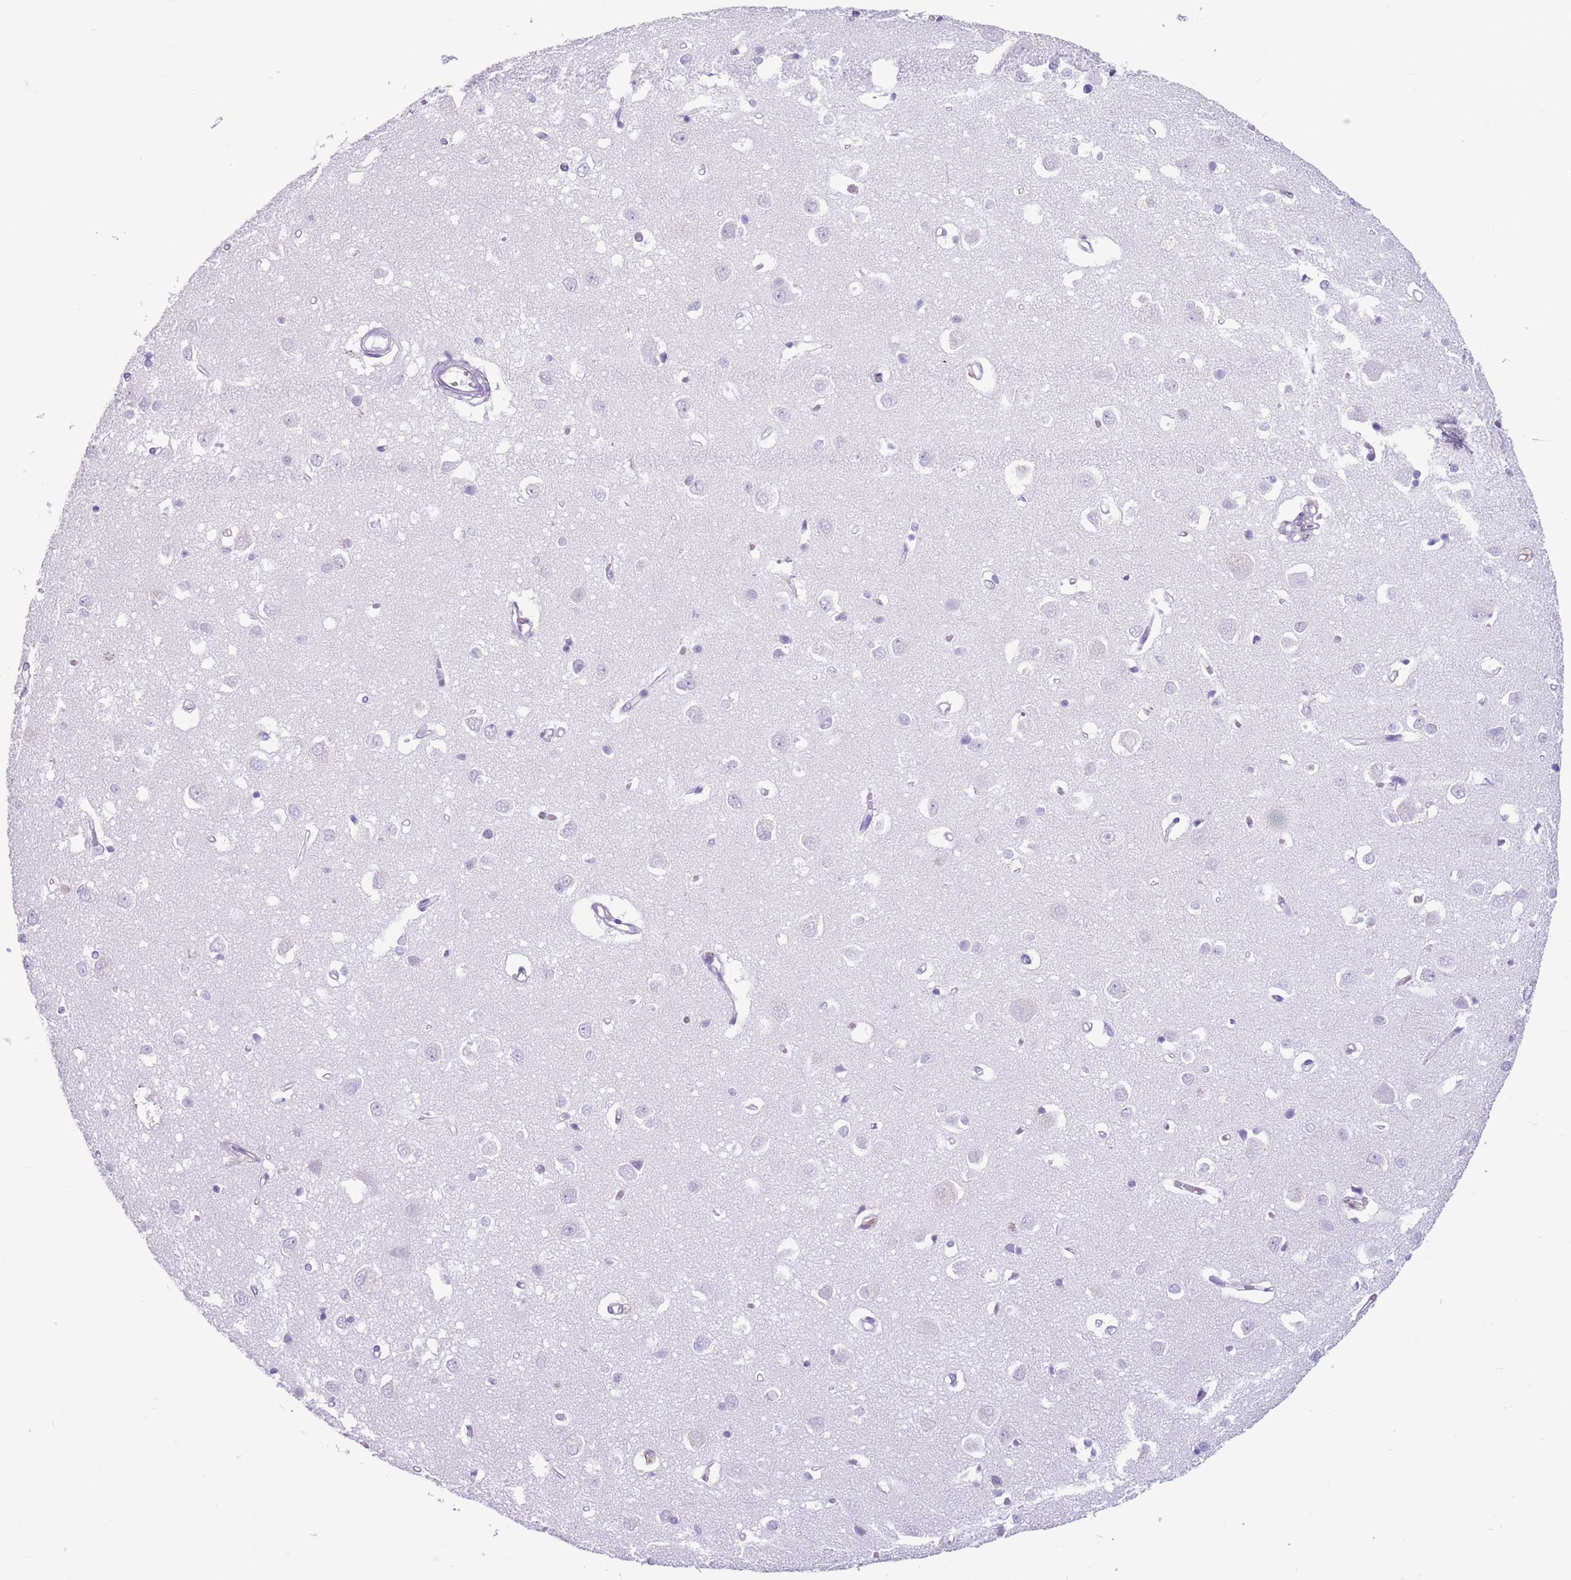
{"staining": {"intensity": "negative", "quantity": "none", "location": "none"}, "tissue": "cerebral cortex", "cell_type": "Endothelial cells", "image_type": "normal", "snomed": [{"axis": "morphology", "description": "Normal tissue, NOS"}, {"axis": "topography", "description": "Cerebral cortex"}], "caption": "DAB immunohistochemical staining of normal human cerebral cortex shows no significant positivity in endothelial cells.", "gene": "ENSG00000263020", "patient": {"sex": "female", "age": 64}}